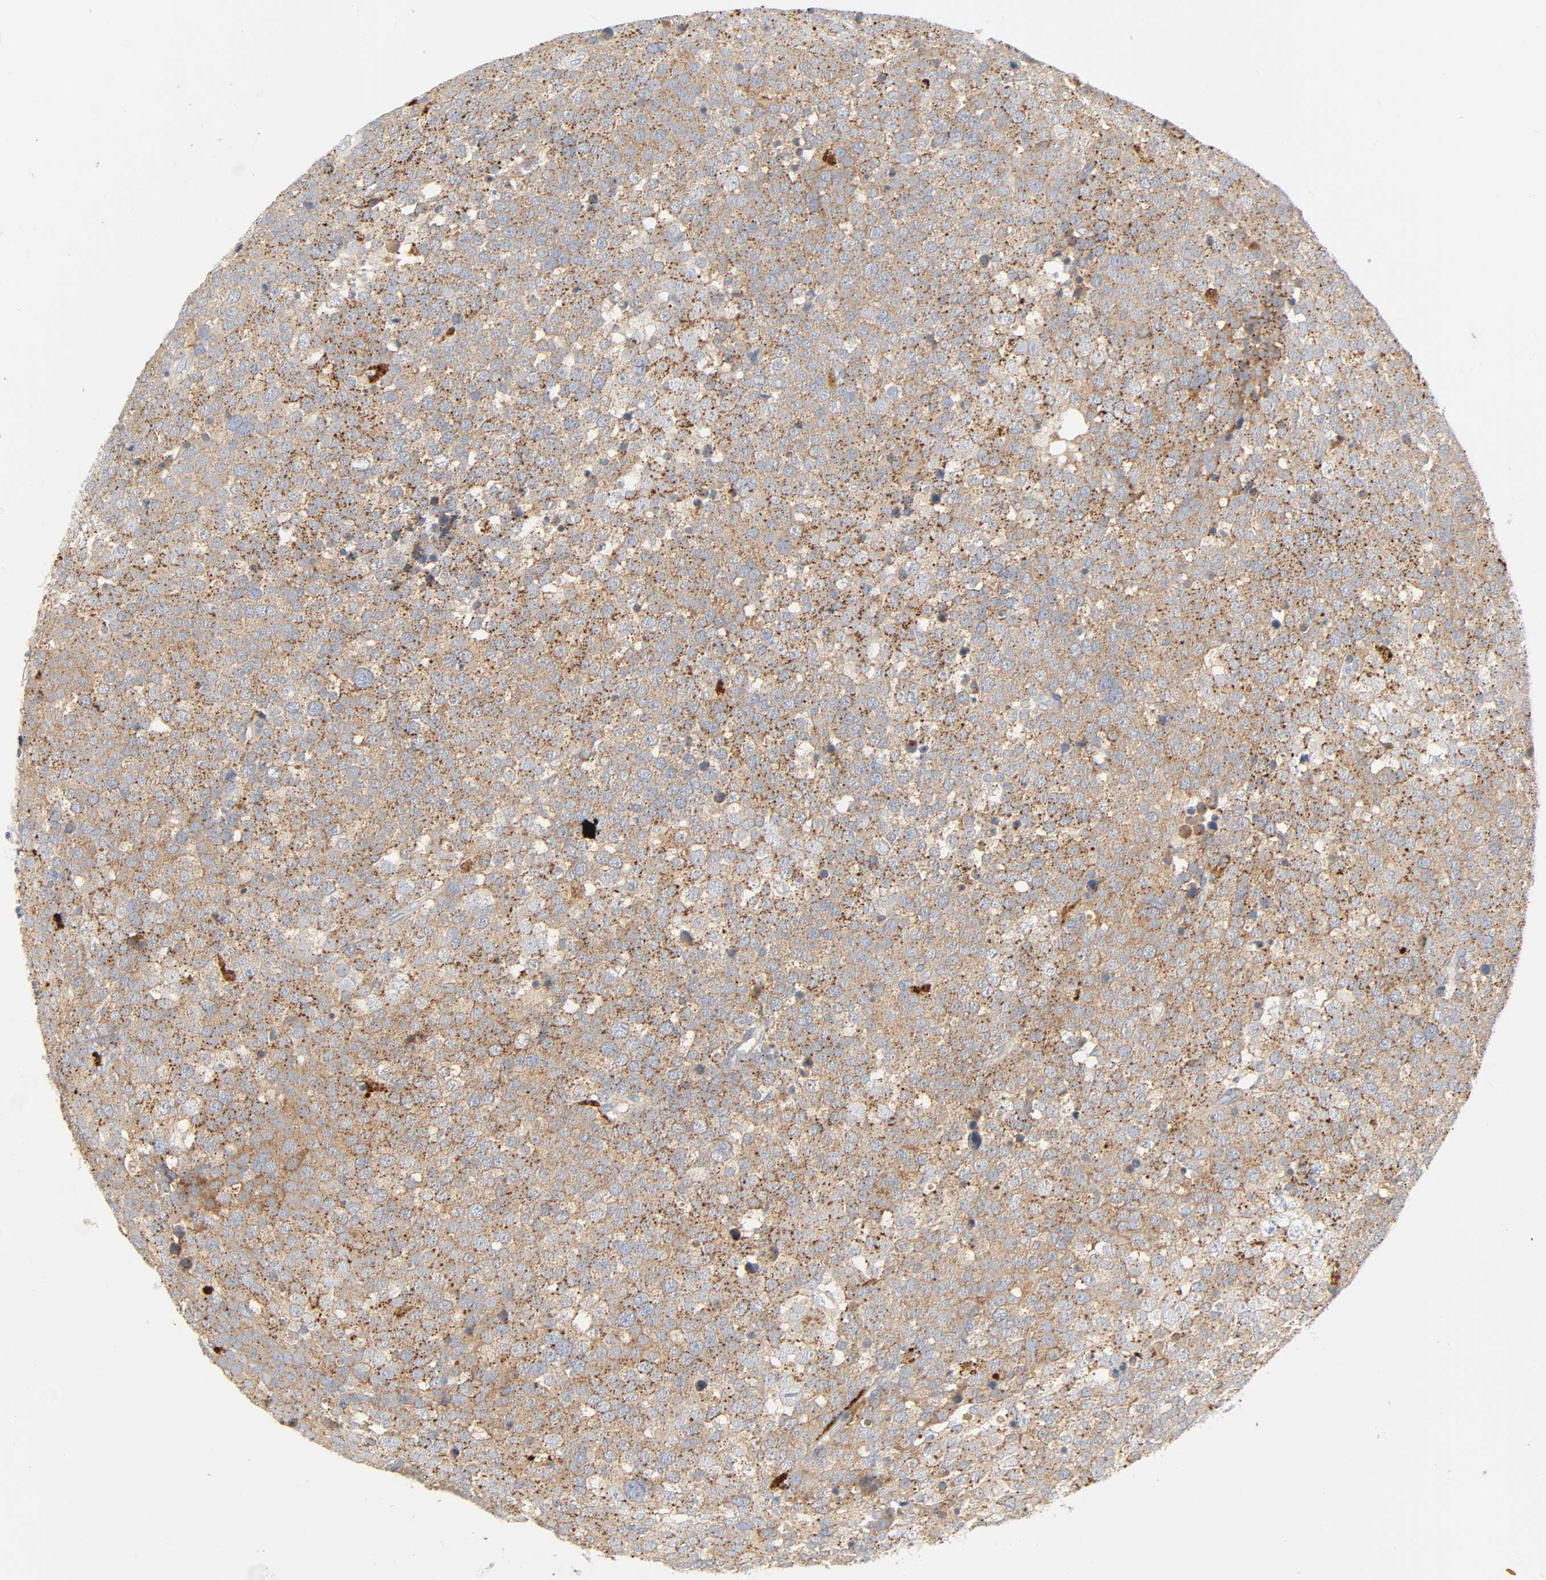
{"staining": {"intensity": "moderate", "quantity": ">75%", "location": "cytoplasmic/membranous"}, "tissue": "testis cancer", "cell_type": "Tumor cells", "image_type": "cancer", "snomed": [{"axis": "morphology", "description": "Seminoma, NOS"}, {"axis": "topography", "description": "Testis"}], "caption": "There is medium levels of moderate cytoplasmic/membranous expression in tumor cells of seminoma (testis), as demonstrated by immunohistochemical staining (brown color).", "gene": "CAMK2A", "patient": {"sex": "male", "age": 71}}